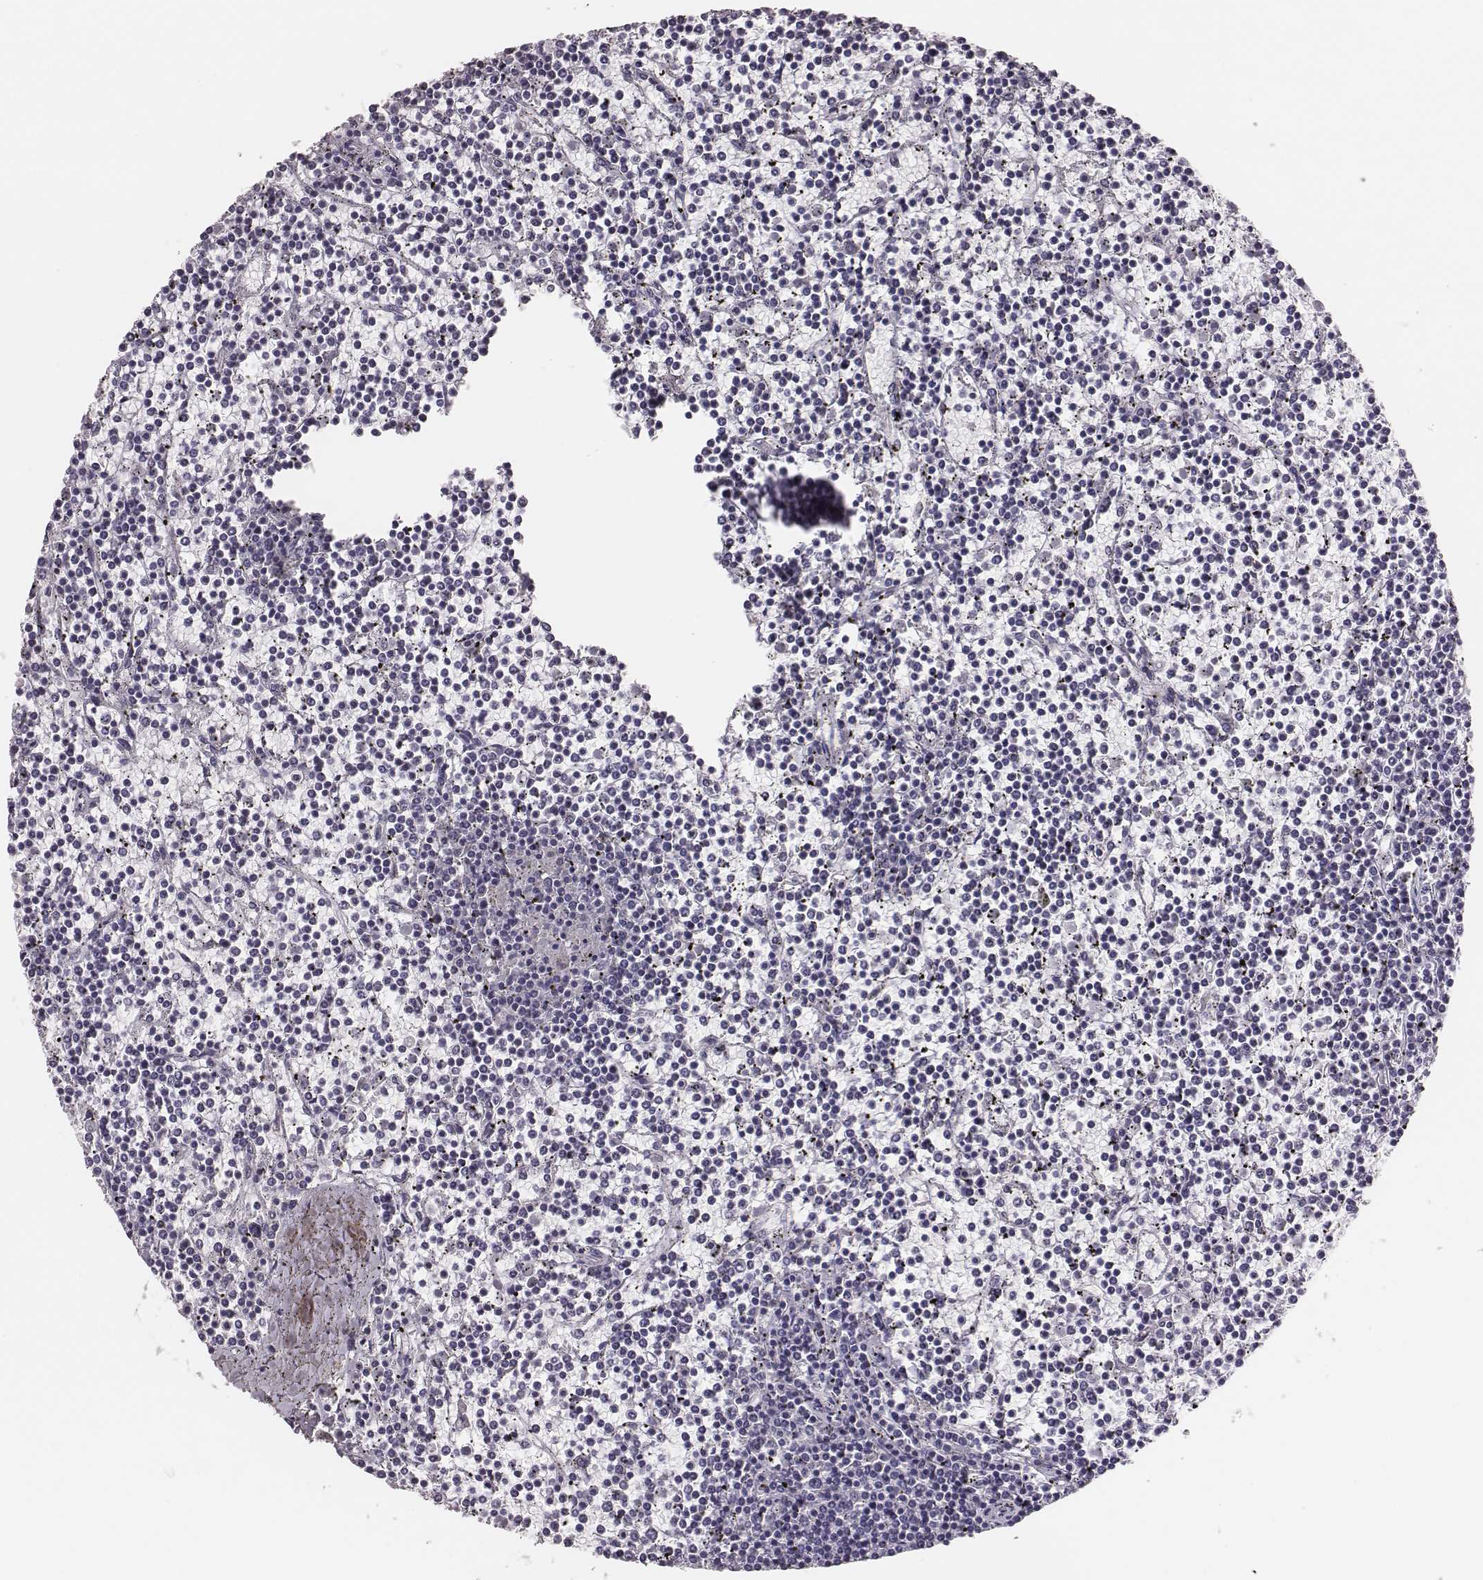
{"staining": {"intensity": "negative", "quantity": "none", "location": "none"}, "tissue": "lymphoma", "cell_type": "Tumor cells", "image_type": "cancer", "snomed": [{"axis": "morphology", "description": "Malignant lymphoma, non-Hodgkin's type, Low grade"}, {"axis": "topography", "description": "Spleen"}], "caption": "This is a histopathology image of IHC staining of low-grade malignant lymphoma, non-Hodgkin's type, which shows no staining in tumor cells.", "gene": "H1-6", "patient": {"sex": "female", "age": 19}}